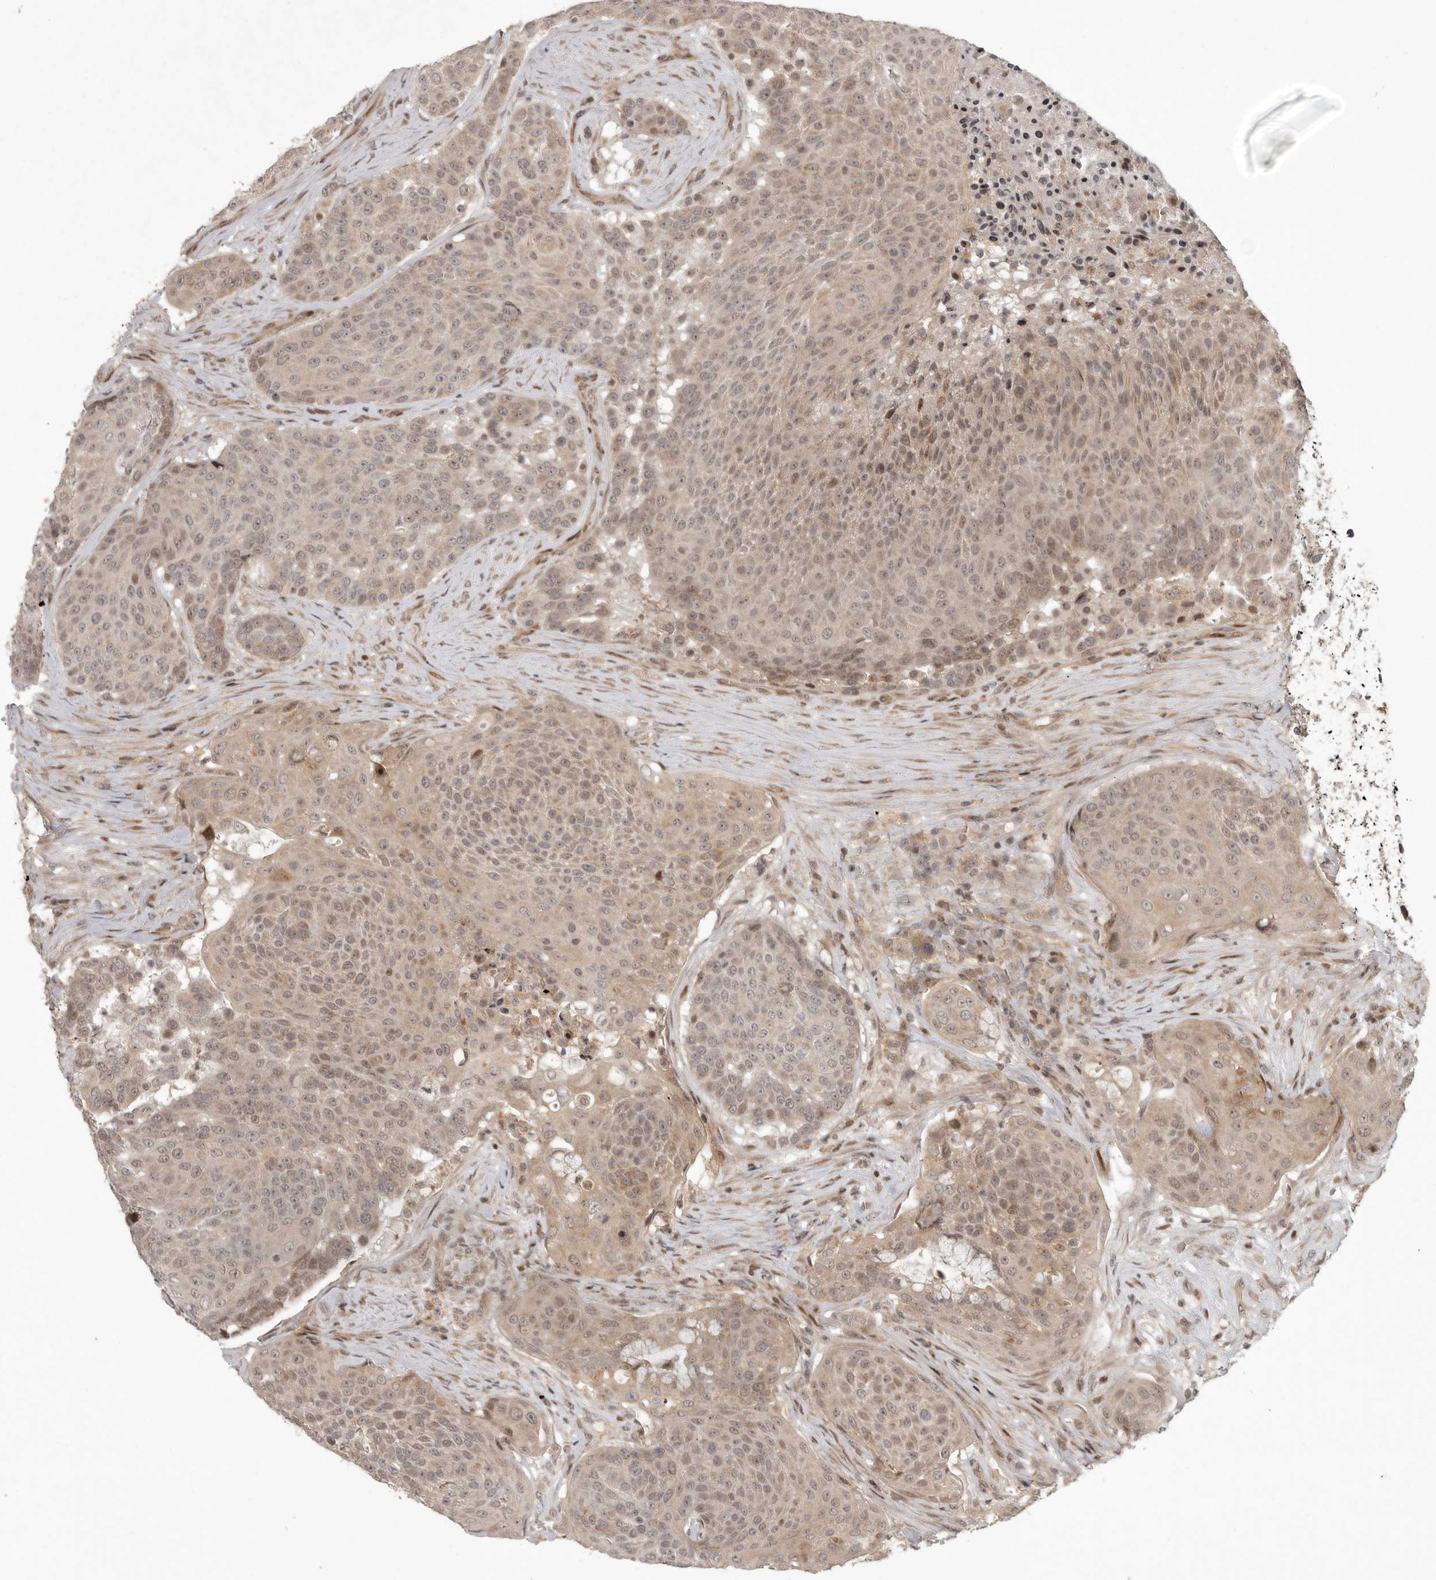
{"staining": {"intensity": "weak", "quantity": ">75%", "location": "cytoplasmic/membranous,nuclear"}, "tissue": "urothelial cancer", "cell_type": "Tumor cells", "image_type": "cancer", "snomed": [{"axis": "morphology", "description": "Urothelial carcinoma, High grade"}, {"axis": "topography", "description": "Urinary bladder"}], "caption": "Immunohistochemical staining of human high-grade urothelial carcinoma exhibits low levels of weak cytoplasmic/membranous and nuclear expression in about >75% of tumor cells.", "gene": "RABIF", "patient": {"sex": "female", "age": 63}}